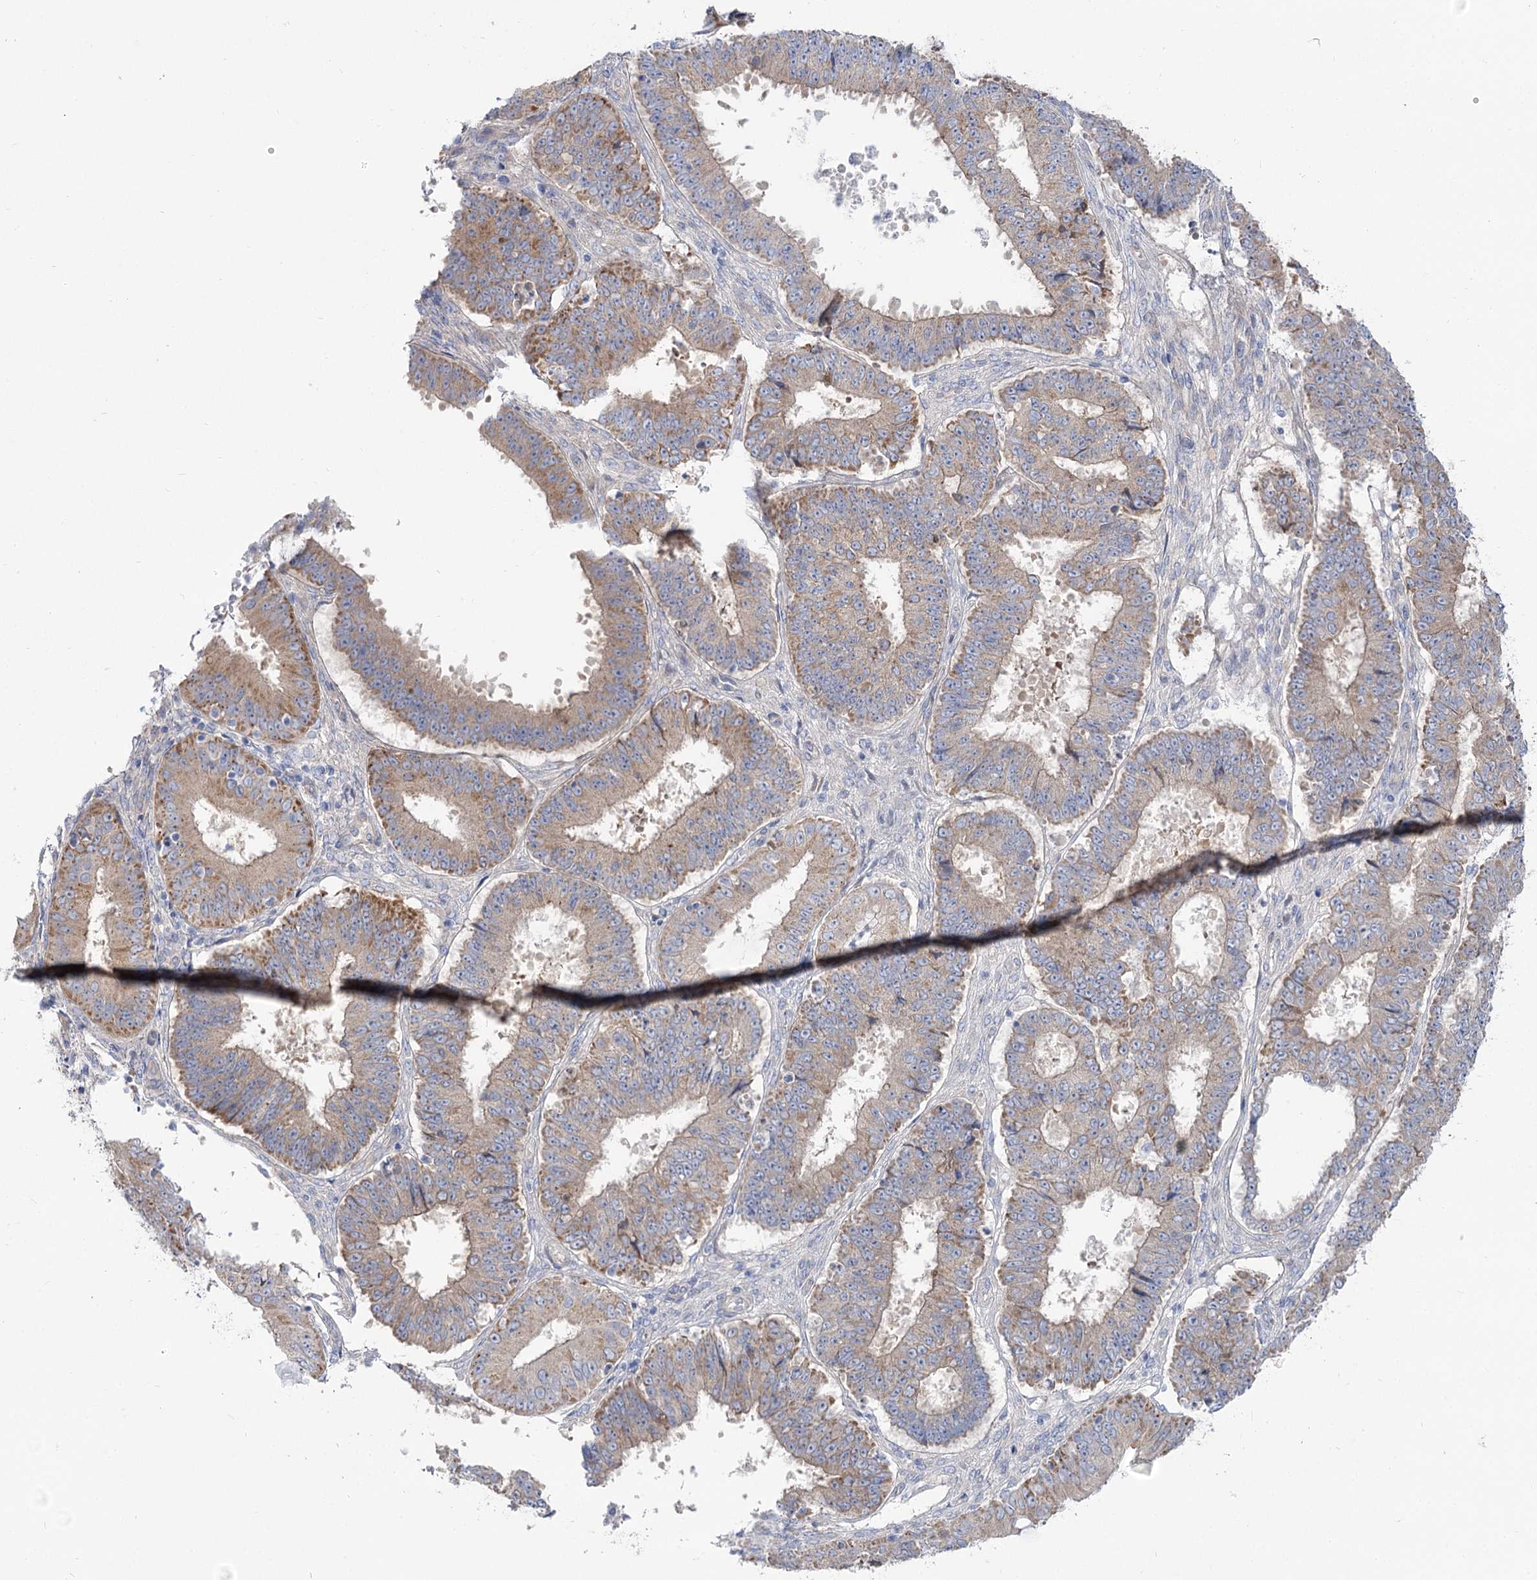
{"staining": {"intensity": "weak", "quantity": ">75%", "location": "cytoplasmic/membranous"}, "tissue": "ovarian cancer", "cell_type": "Tumor cells", "image_type": "cancer", "snomed": [{"axis": "morphology", "description": "Carcinoma, endometroid"}, {"axis": "topography", "description": "Appendix"}, {"axis": "topography", "description": "Ovary"}], "caption": "This image displays immunohistochemistry (IHC) staining of human endometroid carcinoma (ovarian), with low weak cytoplasmic/membranous expression in about >75% of tumor cells.", "gene": "SUOX", "patient": {"sex": "female", "age": 42}}